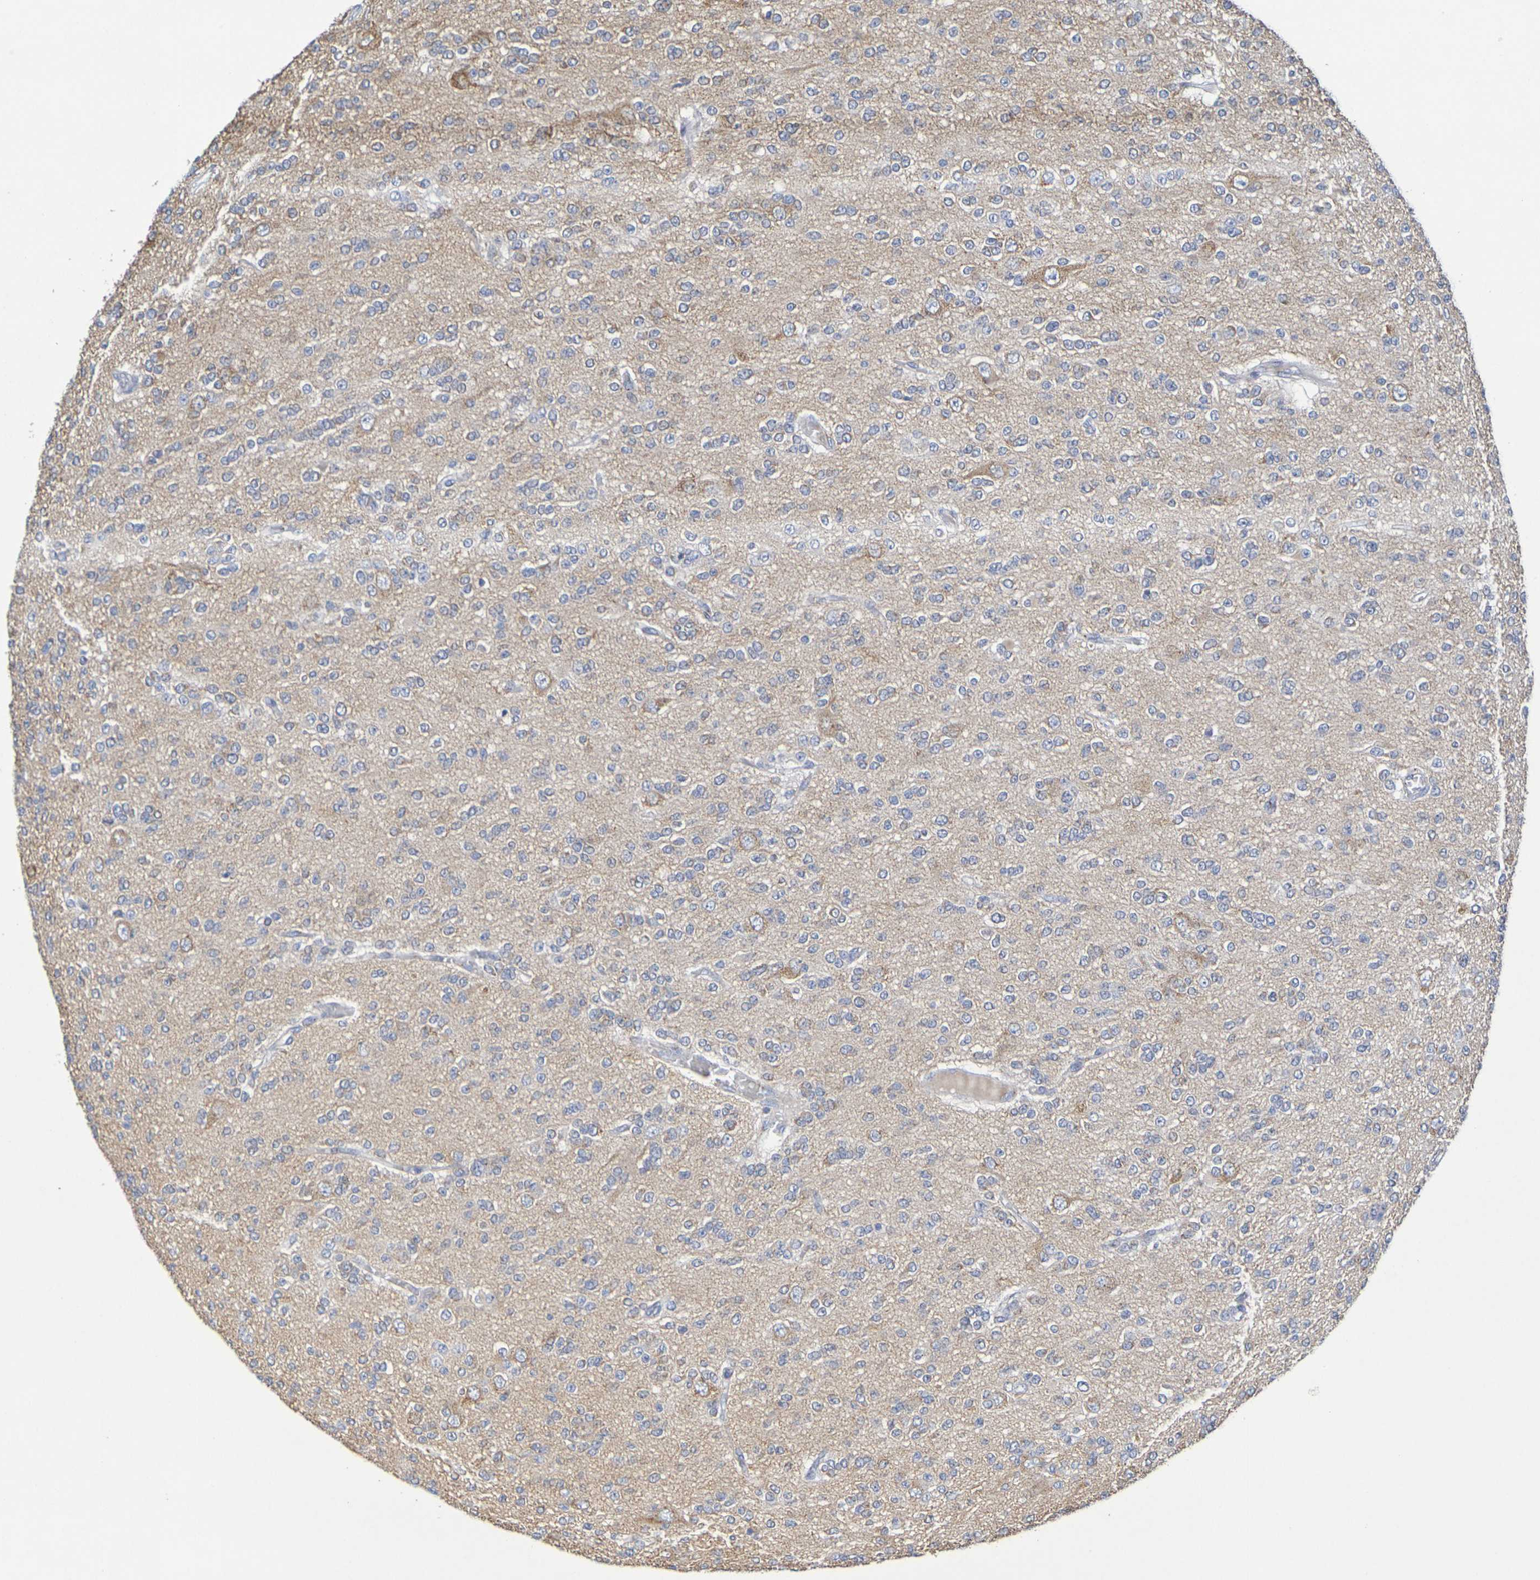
{"staining": {"intensity": "weak", "quantity": "25%-75%", "location": "cytoplasmic/membranous"}, "tissue": "glioma", "cell_type": "Tumor cells", "image_type": "cancer", "snomed": [{"axis": "morphology", "description": "Glioma, malignant, Low grade"}, {"axis": "topography", "description": "Brain"}], "caption": "Glioma stained with immunohistochemistry shows weak cytoplasmic/membranous expression in approximately 25%-75% of tumor cells.", "gene": "DCP2", "patient": {"sex": "male", "age": 38}}